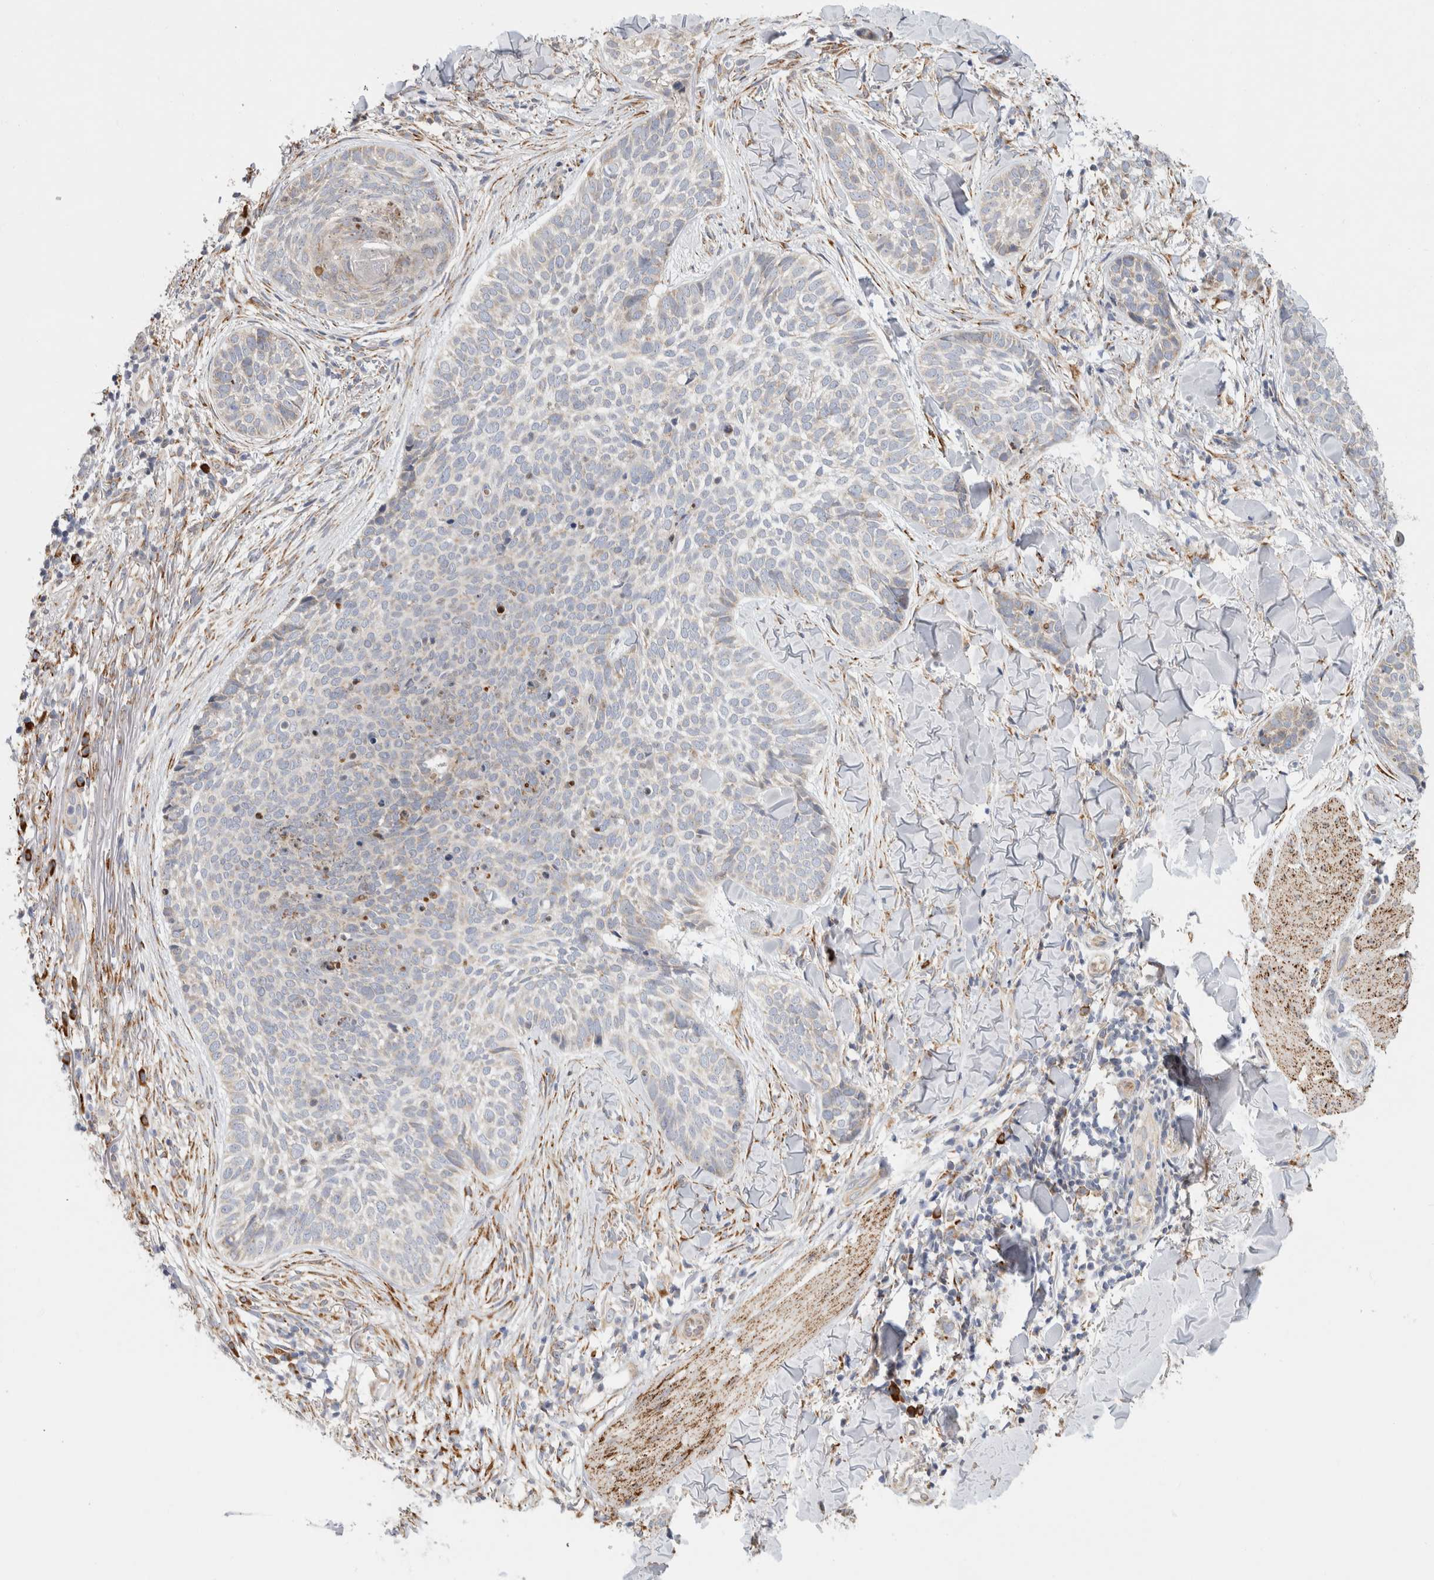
{"staining": {"intensity": "weak", "quantity": "<25%", "location": "cytoplasmic/membranous"}, "tissue": "skin cancer", "cell_type": "Tumor cells", "image_type": "cancer", "snomed": [{"axis": "morphology", "description": "Normal tissue, NOS"}, {"axis": "morphology", "description": "Basal cell carcinoma"}, {"axis": "topography", "description": "Skin"}], "caption": "The immunohistochemistry photomicrograph has no significant expression in tumor cells of skin cancer (basal cell carcinoma) tissue.", "gene": "RPN2", "patient": {"sex": "male", "age": 67}}